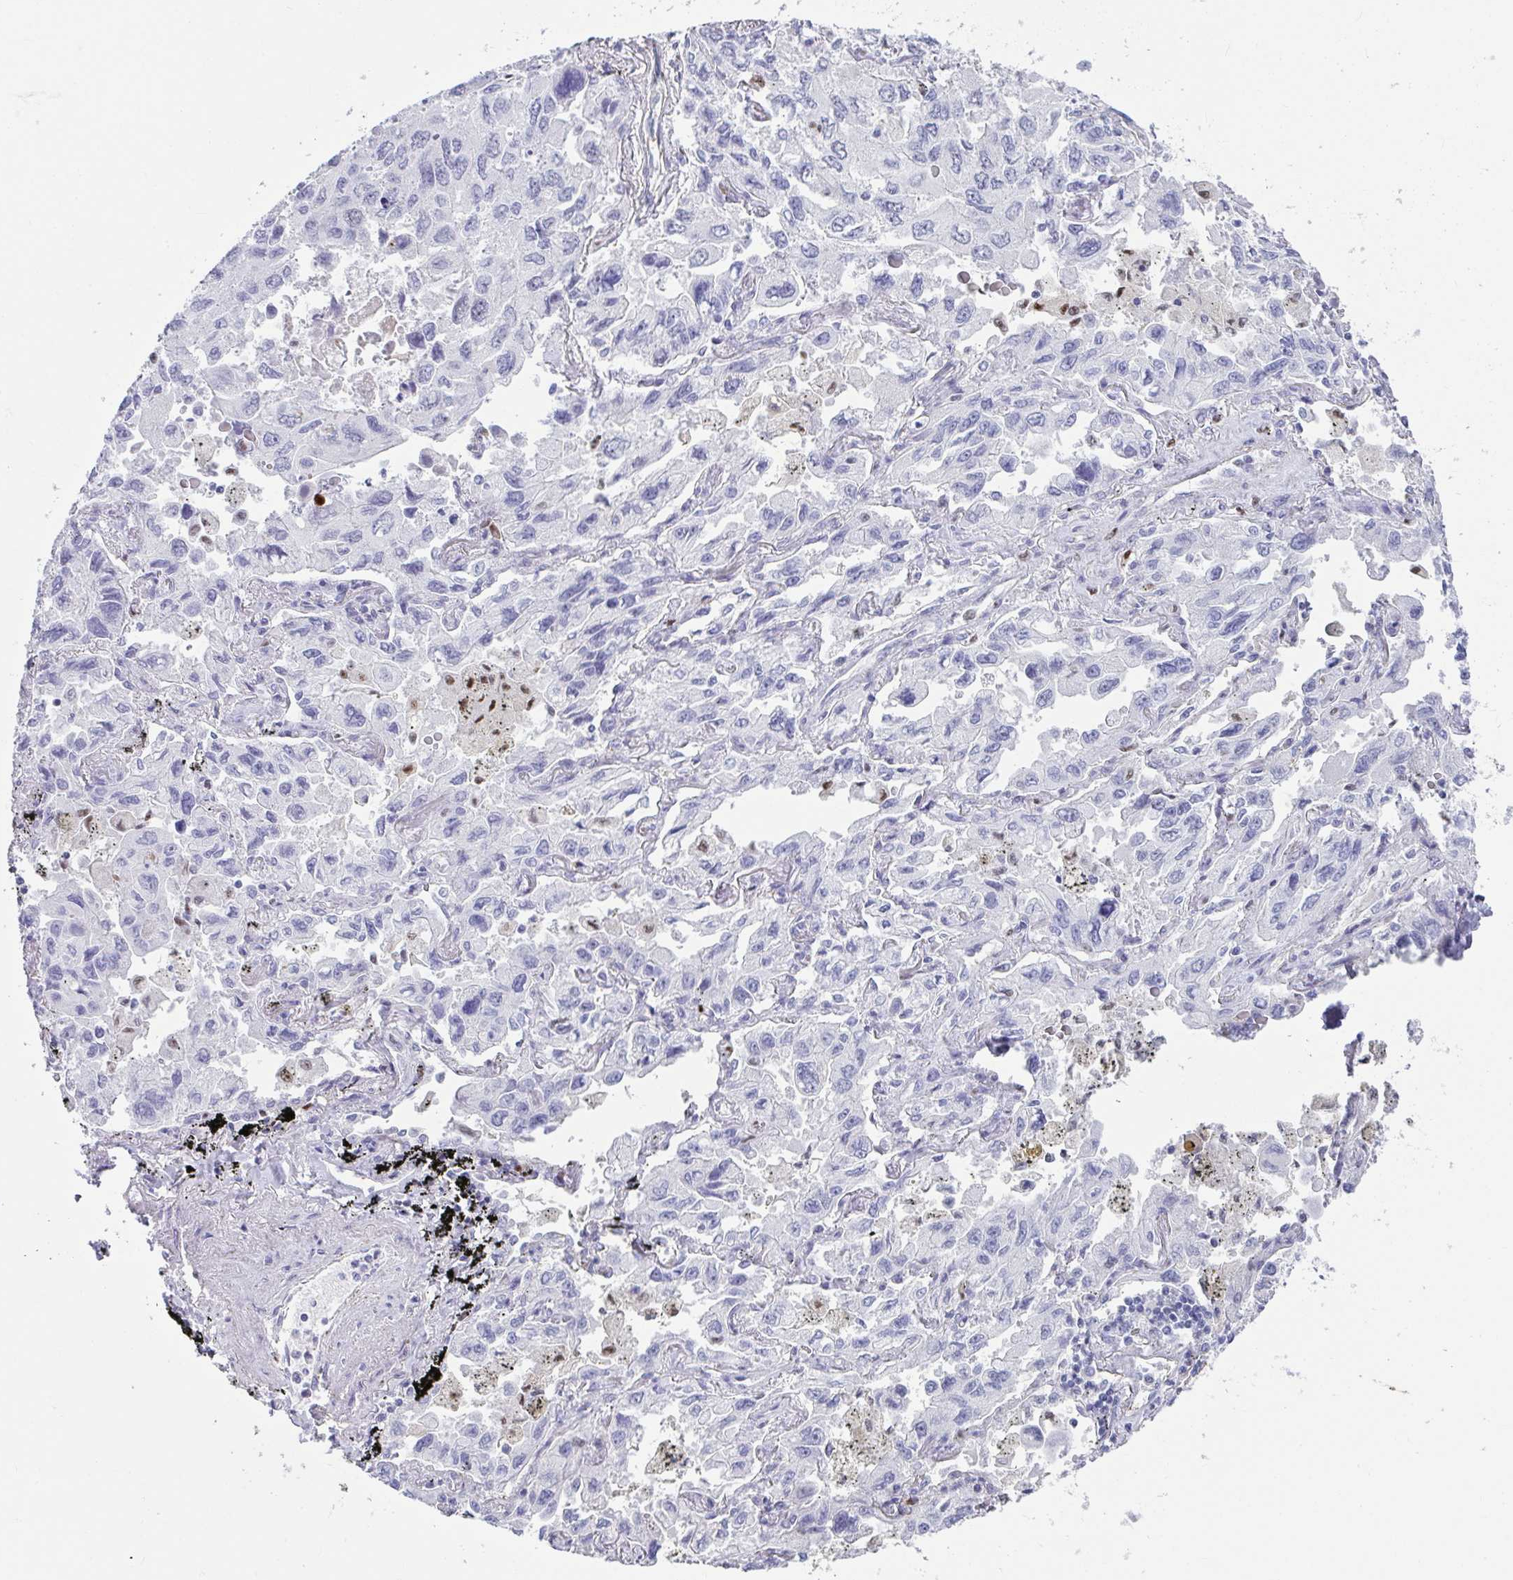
{"staining": {"intensity": "negative", "quantity": "none", "location": "none"}, "tissue": "lung cancer", "cell_type": "Tumor cells", "image_type": "cancer", "snomed": [{"axis": "morphology", "description": "Adenocarcinoma, NOS"}, {"axis": "topography", "description": "Lung"}], "caption": "Protein analysis of lung adenocarcinoma exhibits no significant staining in tumor cells.", "gene": "ZNF586", "patient": {"sex": "male", "age": 64}}